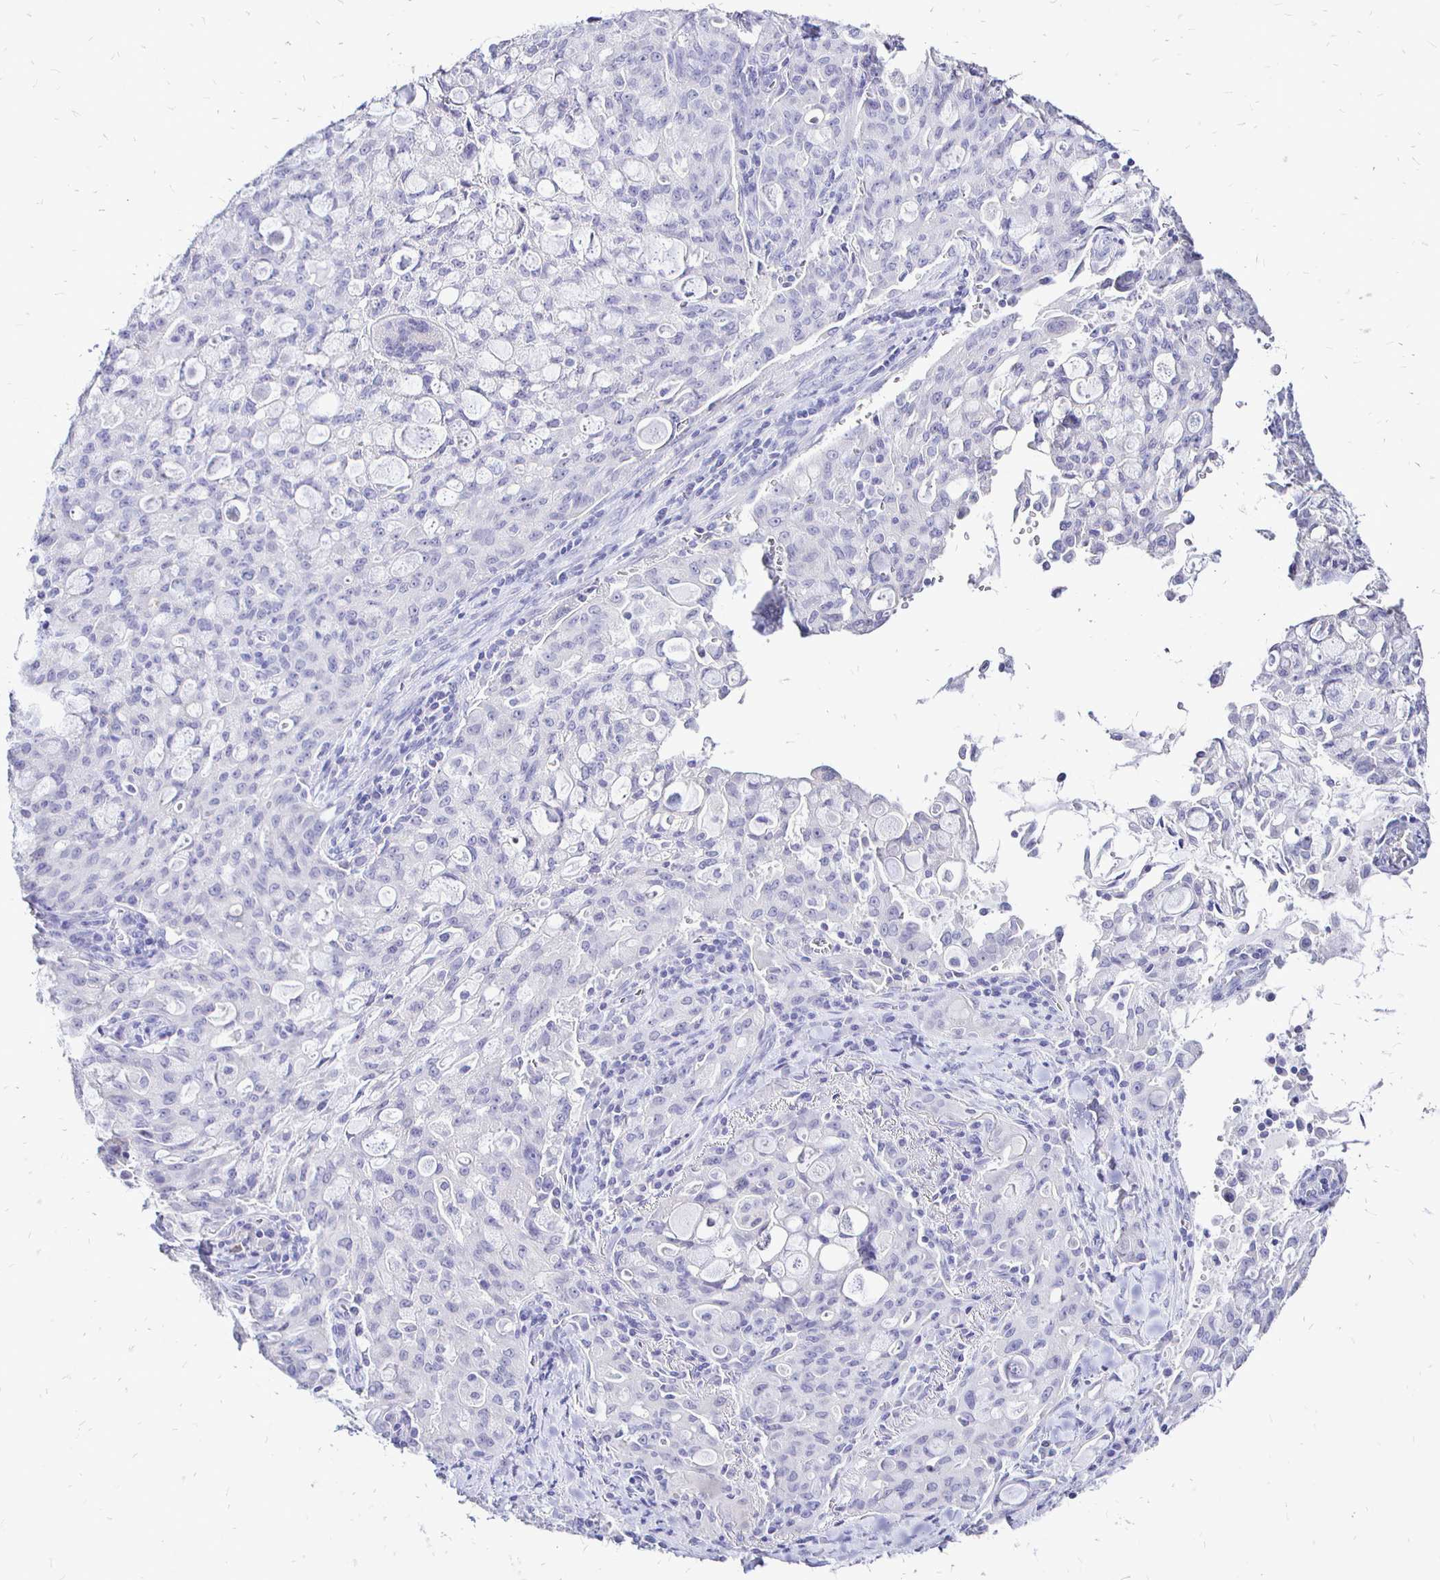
{"staining": {"intensity": "negative", "quantity": "none", "location": "none"}, "tissue": "lung cancer", "cell_type": "Tumor cells", "image_type": "cancer", "snomed": [{"axis": "morphology", "description": "Adenocarcinoma, NOS"}, {"axis": "topography", "description": "Lung"}], "caption": "A high-resolution micrograph shows IHC staining of lung cancer, which demonstrates no significant positivity in tumor cells.", "gene": "IRGC", "patient": {"sex": "female", "age": 44}}